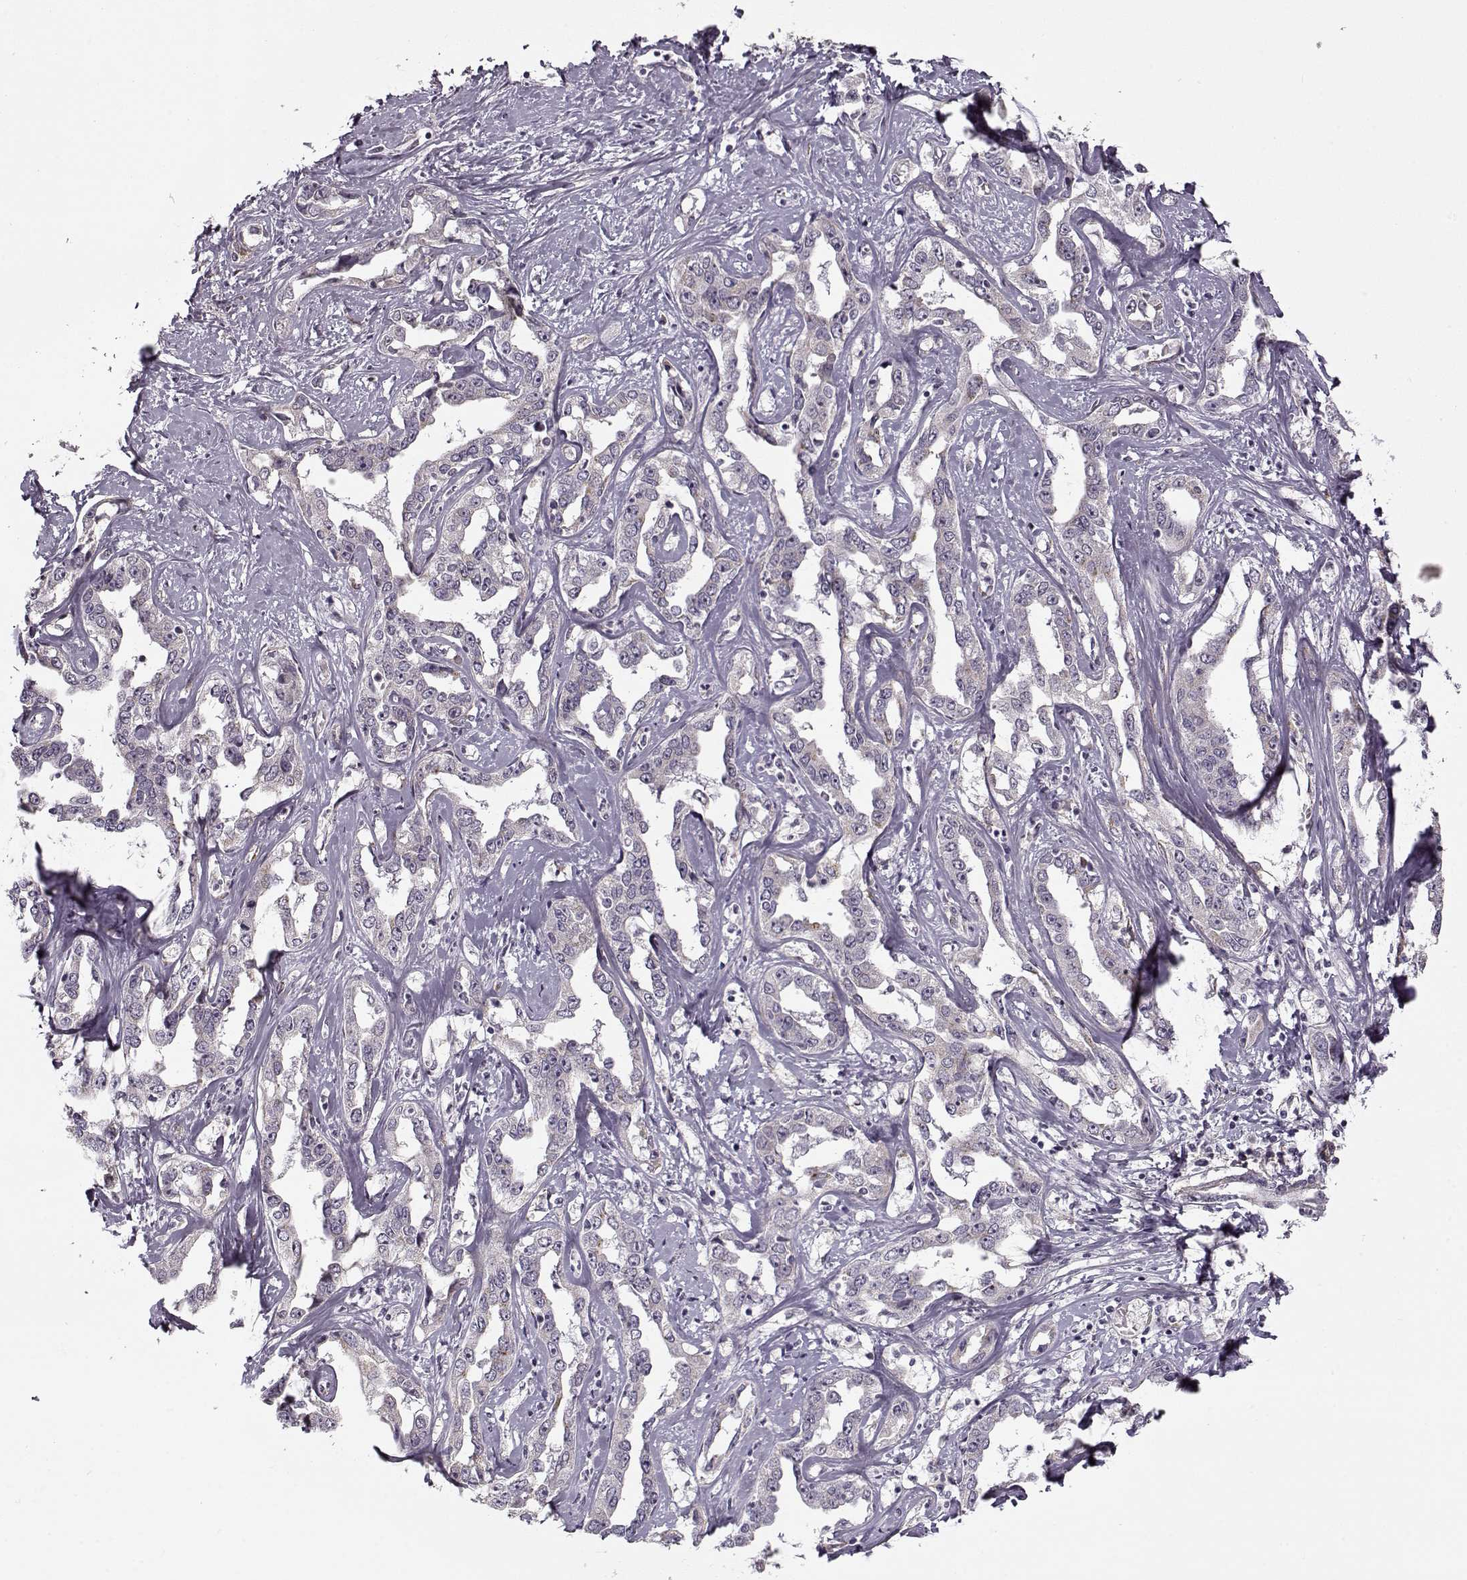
{"staining": {"intensity": "negative", "quantity": "none", "location": "none"}, "tissue": "liver cancer", "cell_type": "Tumor cells", "image_type": "cancer", "snomed": [{"axis": "morphology", "description": "Cholangiocarcinoma"}, {"axis": "topography", "description": "Liver"}], "caption": "High power microscopy micrograph of an immunohistochemistry image of liver cancer (cholangiocarcinoma), revealing no significant staining in tumor cells. The staining was performed using DAB (3,3'-diaminobenzidine) to visualize the protein expression in brown, while the nuclei were stained in blue with hematoxylin (Magnification: 20x).", "gene": "LAMB2", "patient": {"sex": "male", "age": 59}}